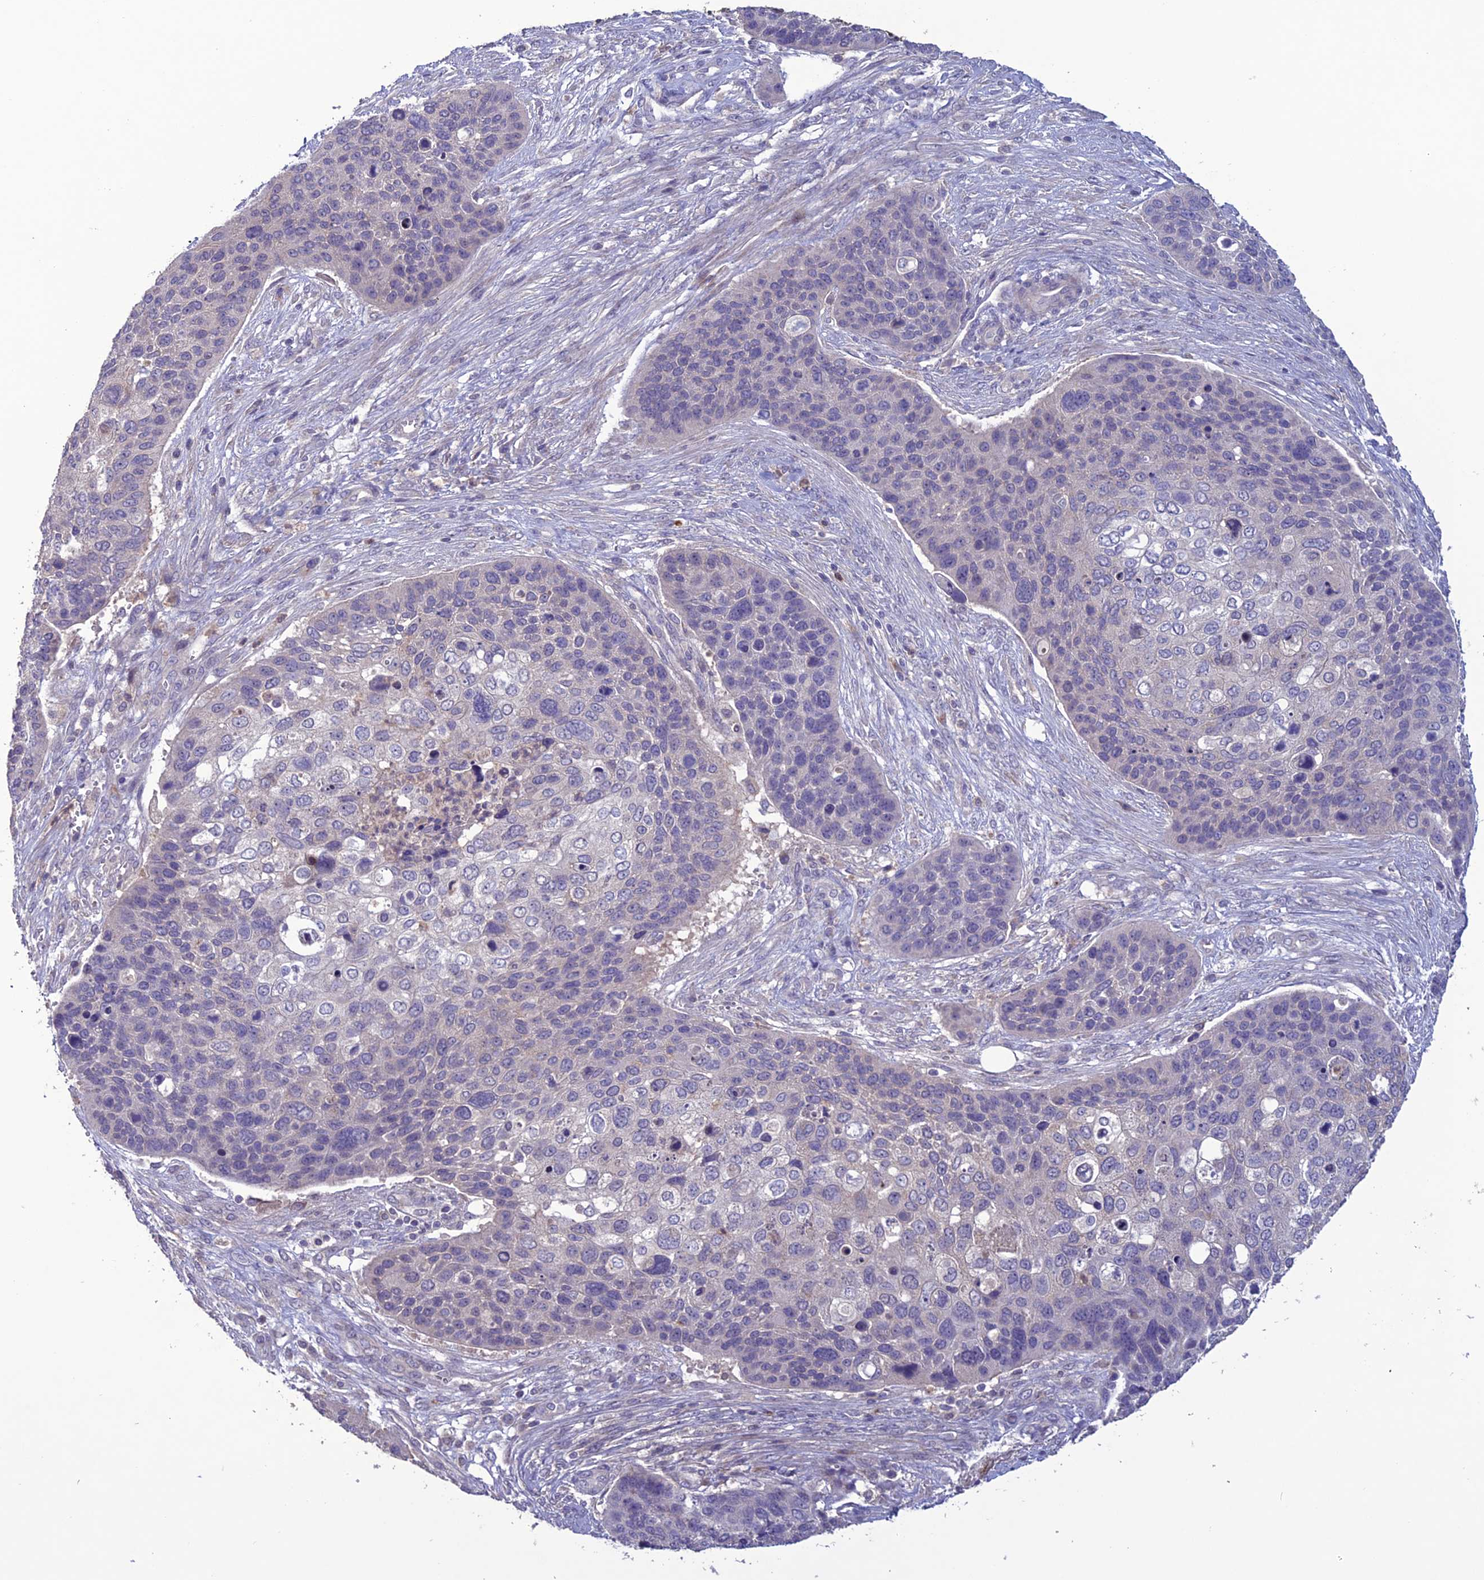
{"staining": {"intensity": "negative", "quantity": "none", "location": "none"}, "tissue": "skin cancer", "cell_type": "Tumor cells", "image_type": "cancer", "snomed": [{"axis": "morphology", "description": "Basal cell carcinoma"}, {"axis": "topography", "description": "Skin"}], "caption": "Immunohistochemistry image of skin cancer (basal cell carcinoma) stained for a protein (brown), which exhibits no expression in tumor cells.", "gene": "C2orf76", "patient": {"sex": "female", "age": 74}}